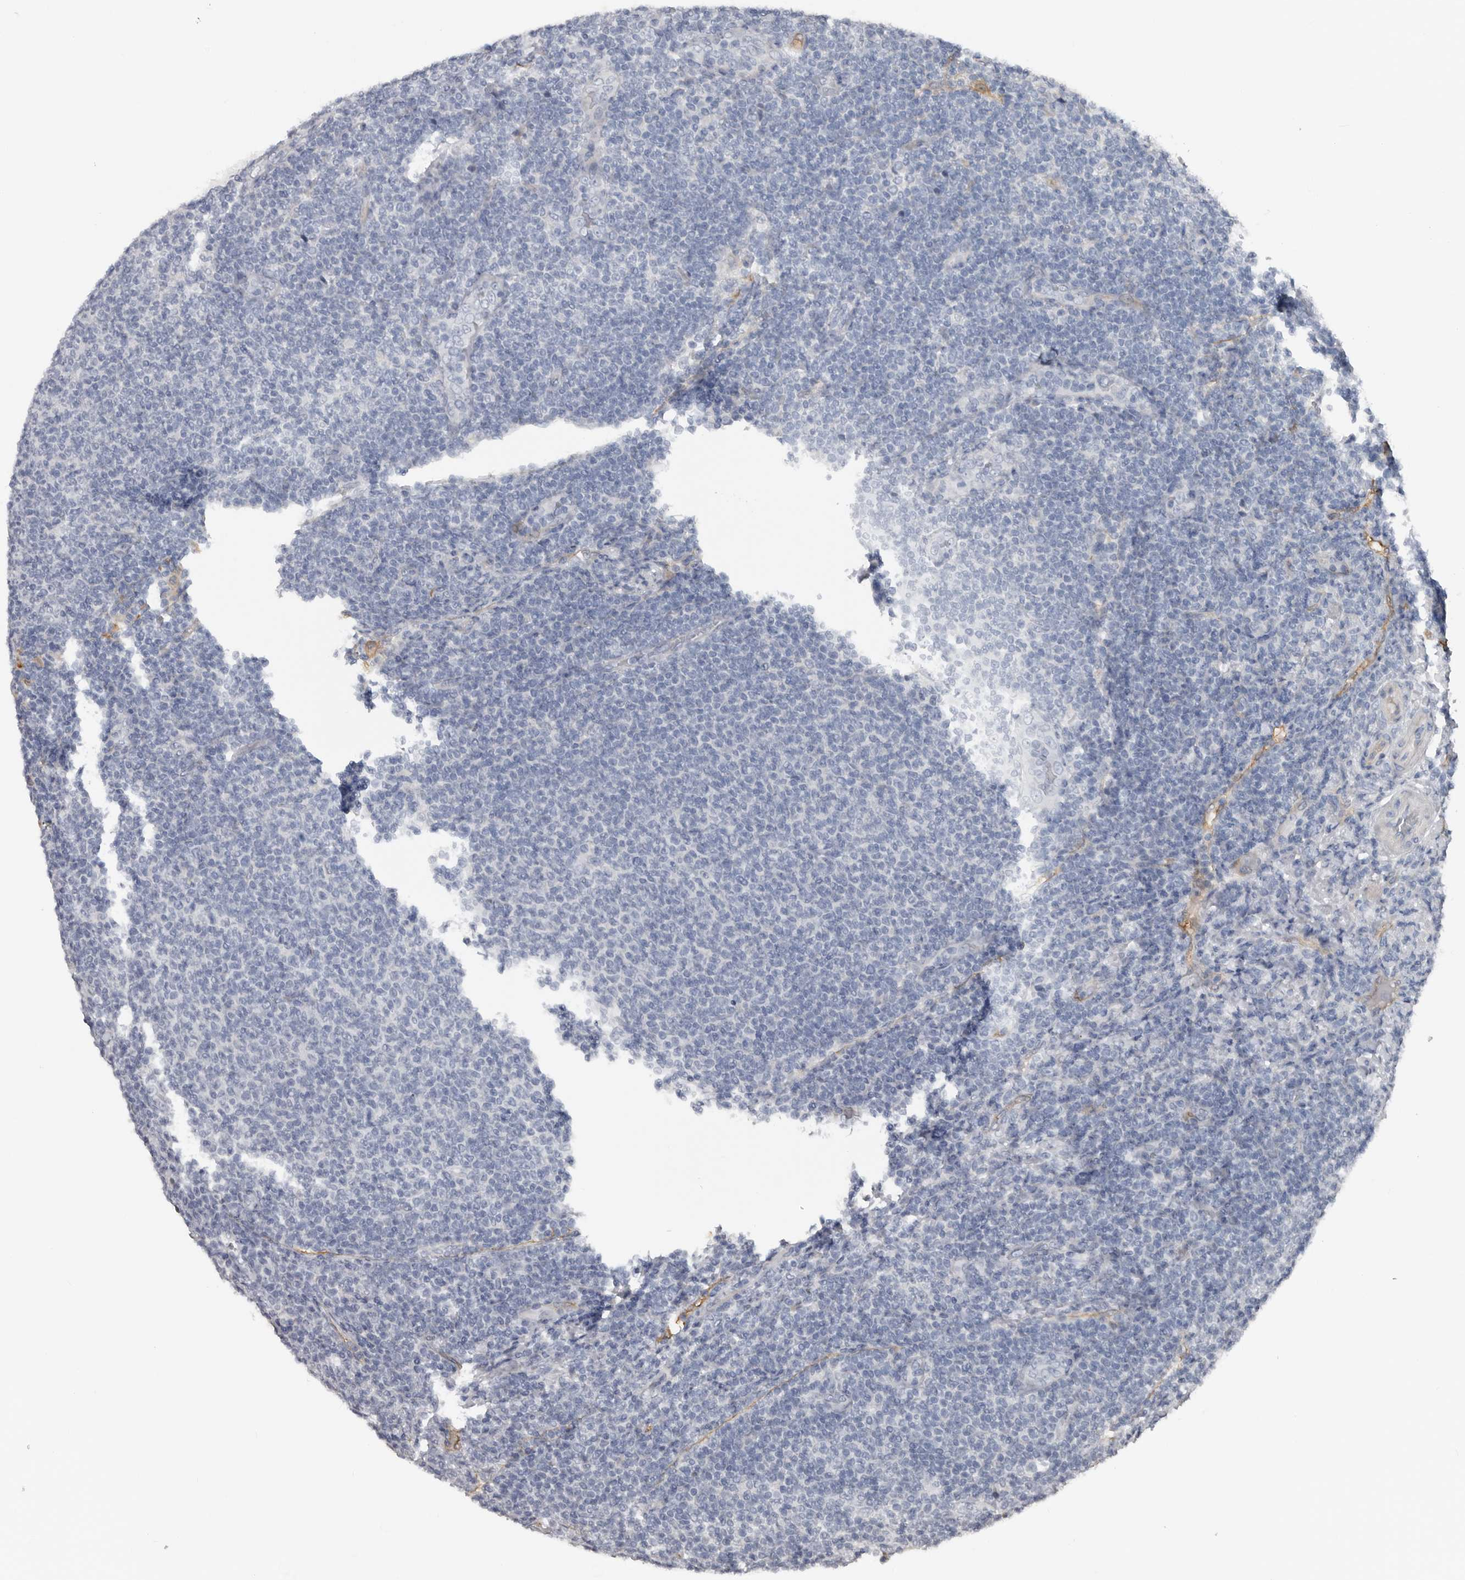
{"staining": {"intensity": "negative", "quantity": "none", "location": "none"}, "tissue": "lymphoma", "cell_type": "Tumor cells", "image_type": "cancer", "snomed": [{"axis": "morphology", "description": "Malignant lymphoma, non-Hodgkin's type, Low grade"}, {"axis": "topography", "description": "Lymph node"}], "caption": "This photomicrograph is of lymphoma stained with immunohistochemistry (IHC) to label a protein in brown with the nuclei are counter-stained blue. There is no expression in tumor cells.", "gene": "FABP7", "patient": {"sex": "male", "age": 66}}